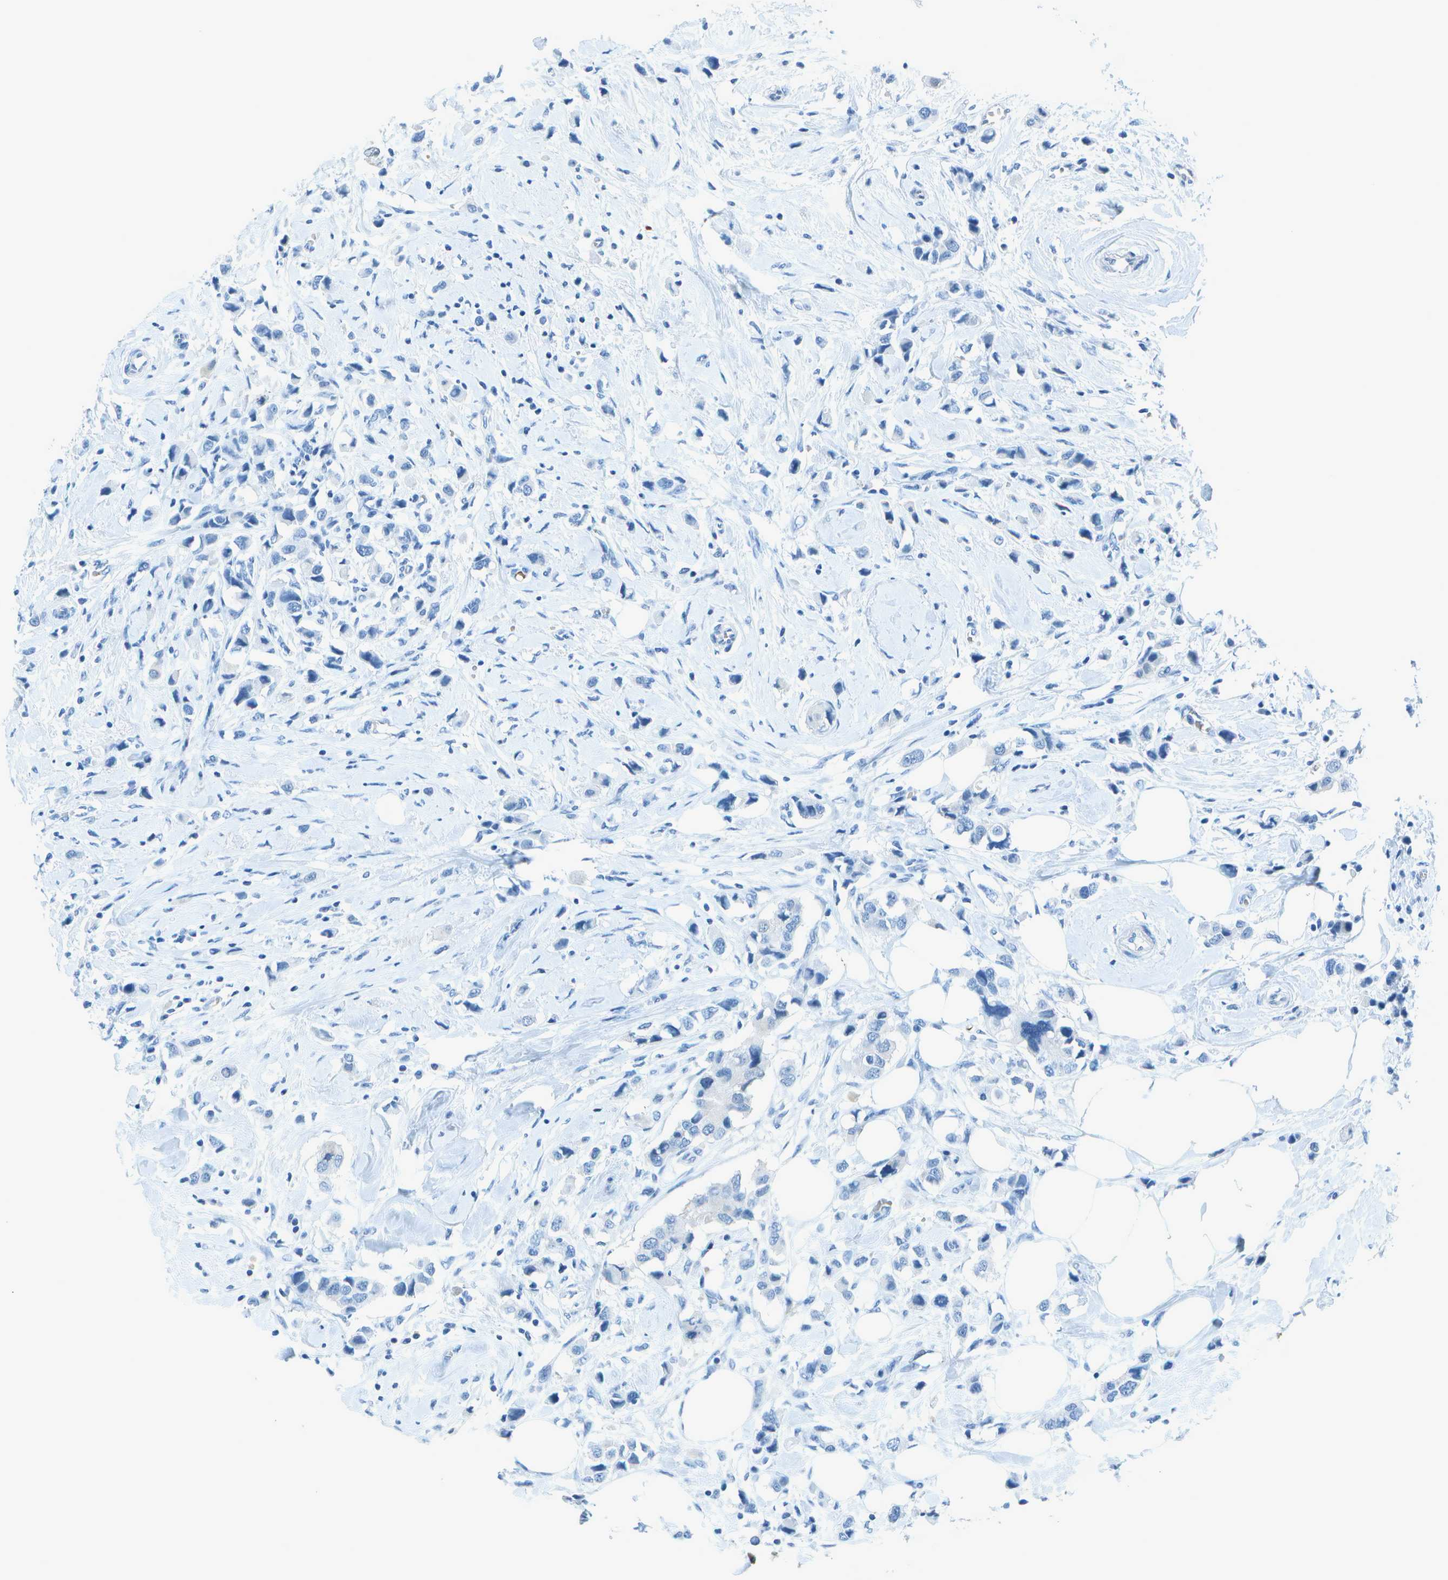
{"staining": {"intensity": "negative", "quantity": "none", "location": "none"}, "tissue": "breast cancer", "cell_type": "Tumor cells", "image_type": "cancer", "snomed": [{"axis": "morphology", "description": "Normal tissue, NOS"}, {"axis": "morphology", "description": "Duct carcinoma"}, {"axis": "topography", "description": "Breast"}], "caption": "An immunohistochemistry photomicrograph of breast infiltrating ductal carcinoma is shown. There is no staining in tumor cells of breast infiltrating ductal carcinoma.", "gene": "ASL", "patient": {"sex": "female", "age": 50}}